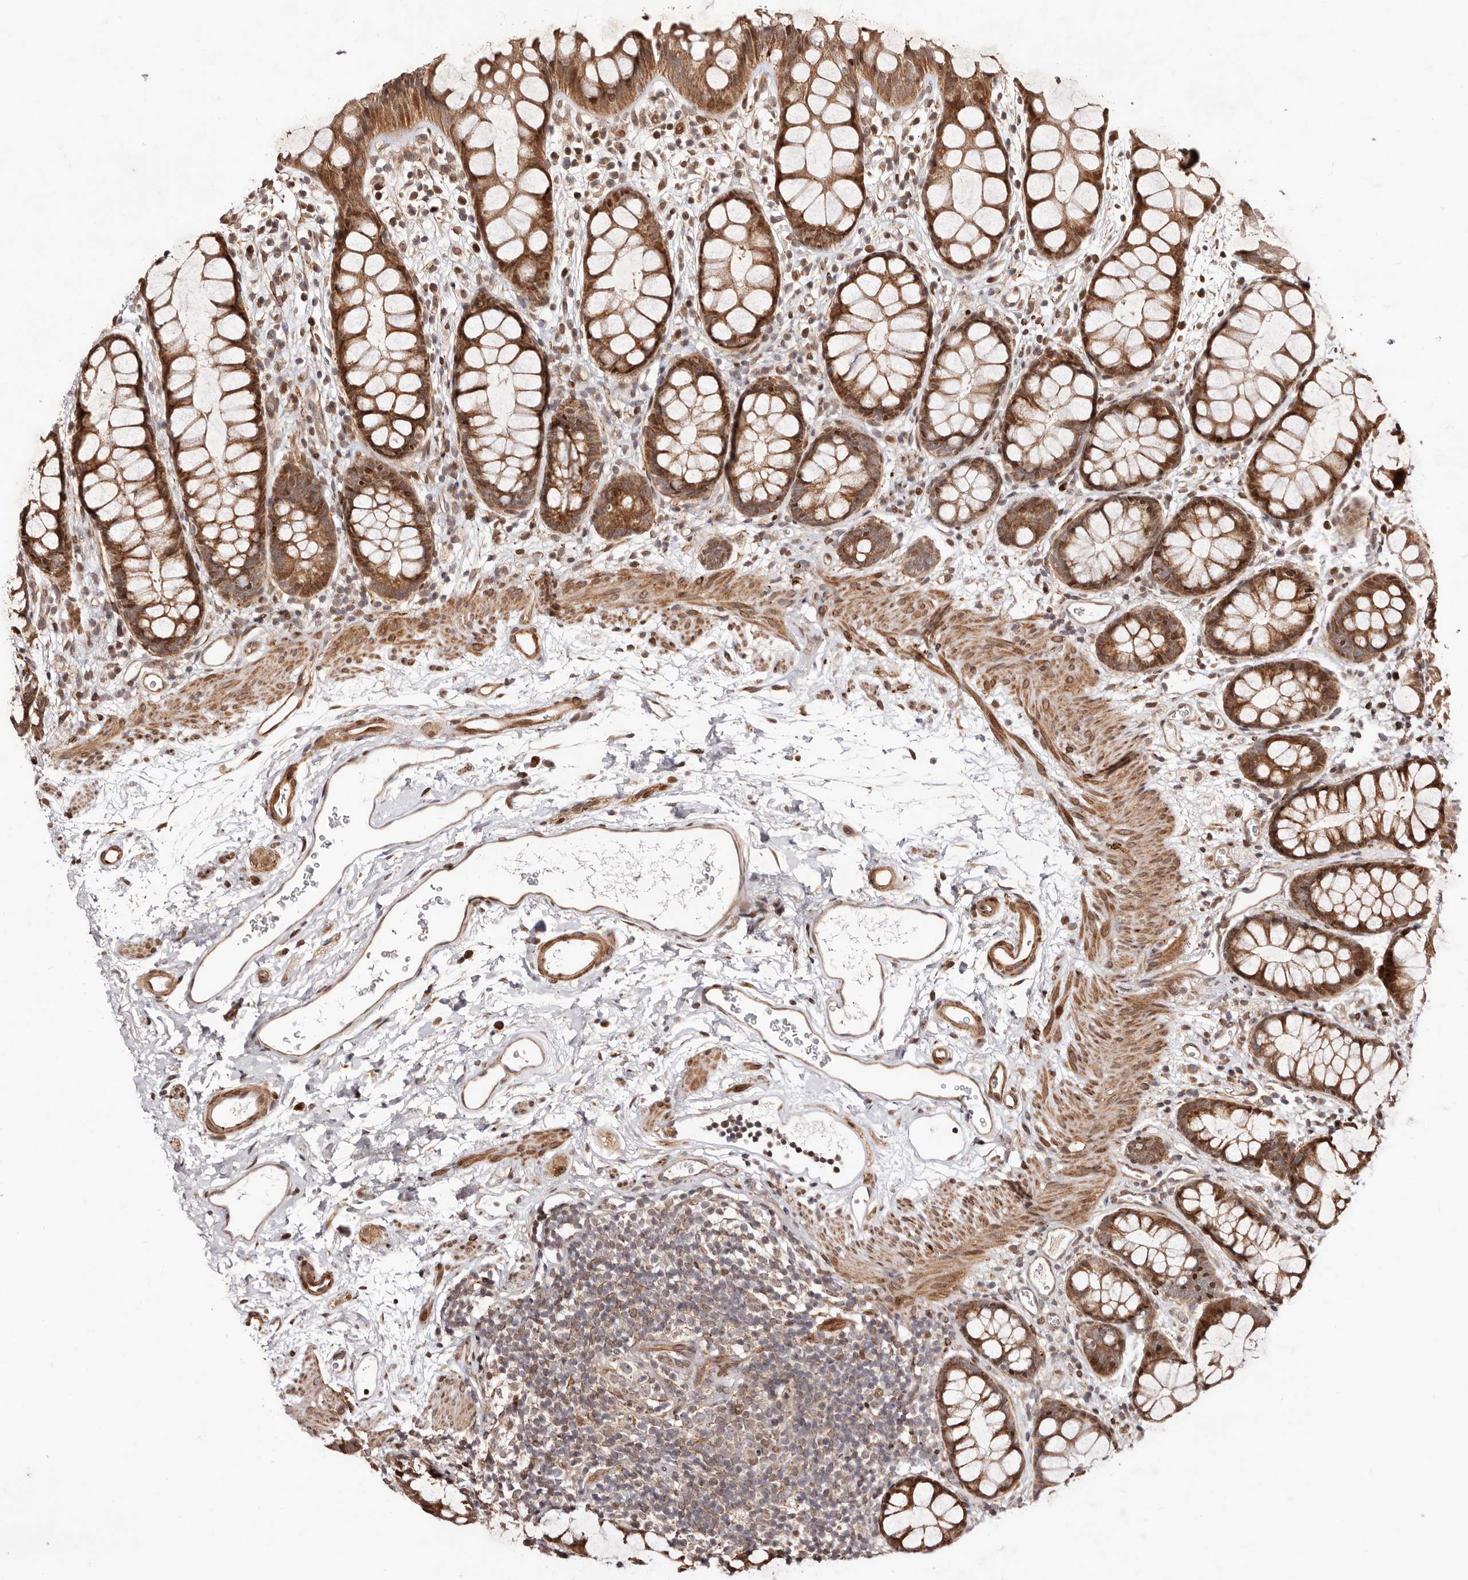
{"staining": {"intensity": "moderate", "quantity": ">75%", "location": "cytoplasmic/membranous,nuclear"}, "tissue": "rectum", "cell_type": "Glandular cells", "image_type": "normal", "snomed": [{"axis": "morphology", "description": "Normal tissue, NOS"}, {"axis": "topography", "description": "Rectum"}], "caption": "A photomicrograph of rectum stained for a protein displays moderate cytoplasmic/membranous,nuclear brown staining in glandular cells. The staining was performed using DAB to visualize the protein expression in brown, while the nuclei were stained in blue with hematoxylin (Magnification: 20x).", "gene": "HIVEP3", "patient": {"sex": "female", "age": 65}}